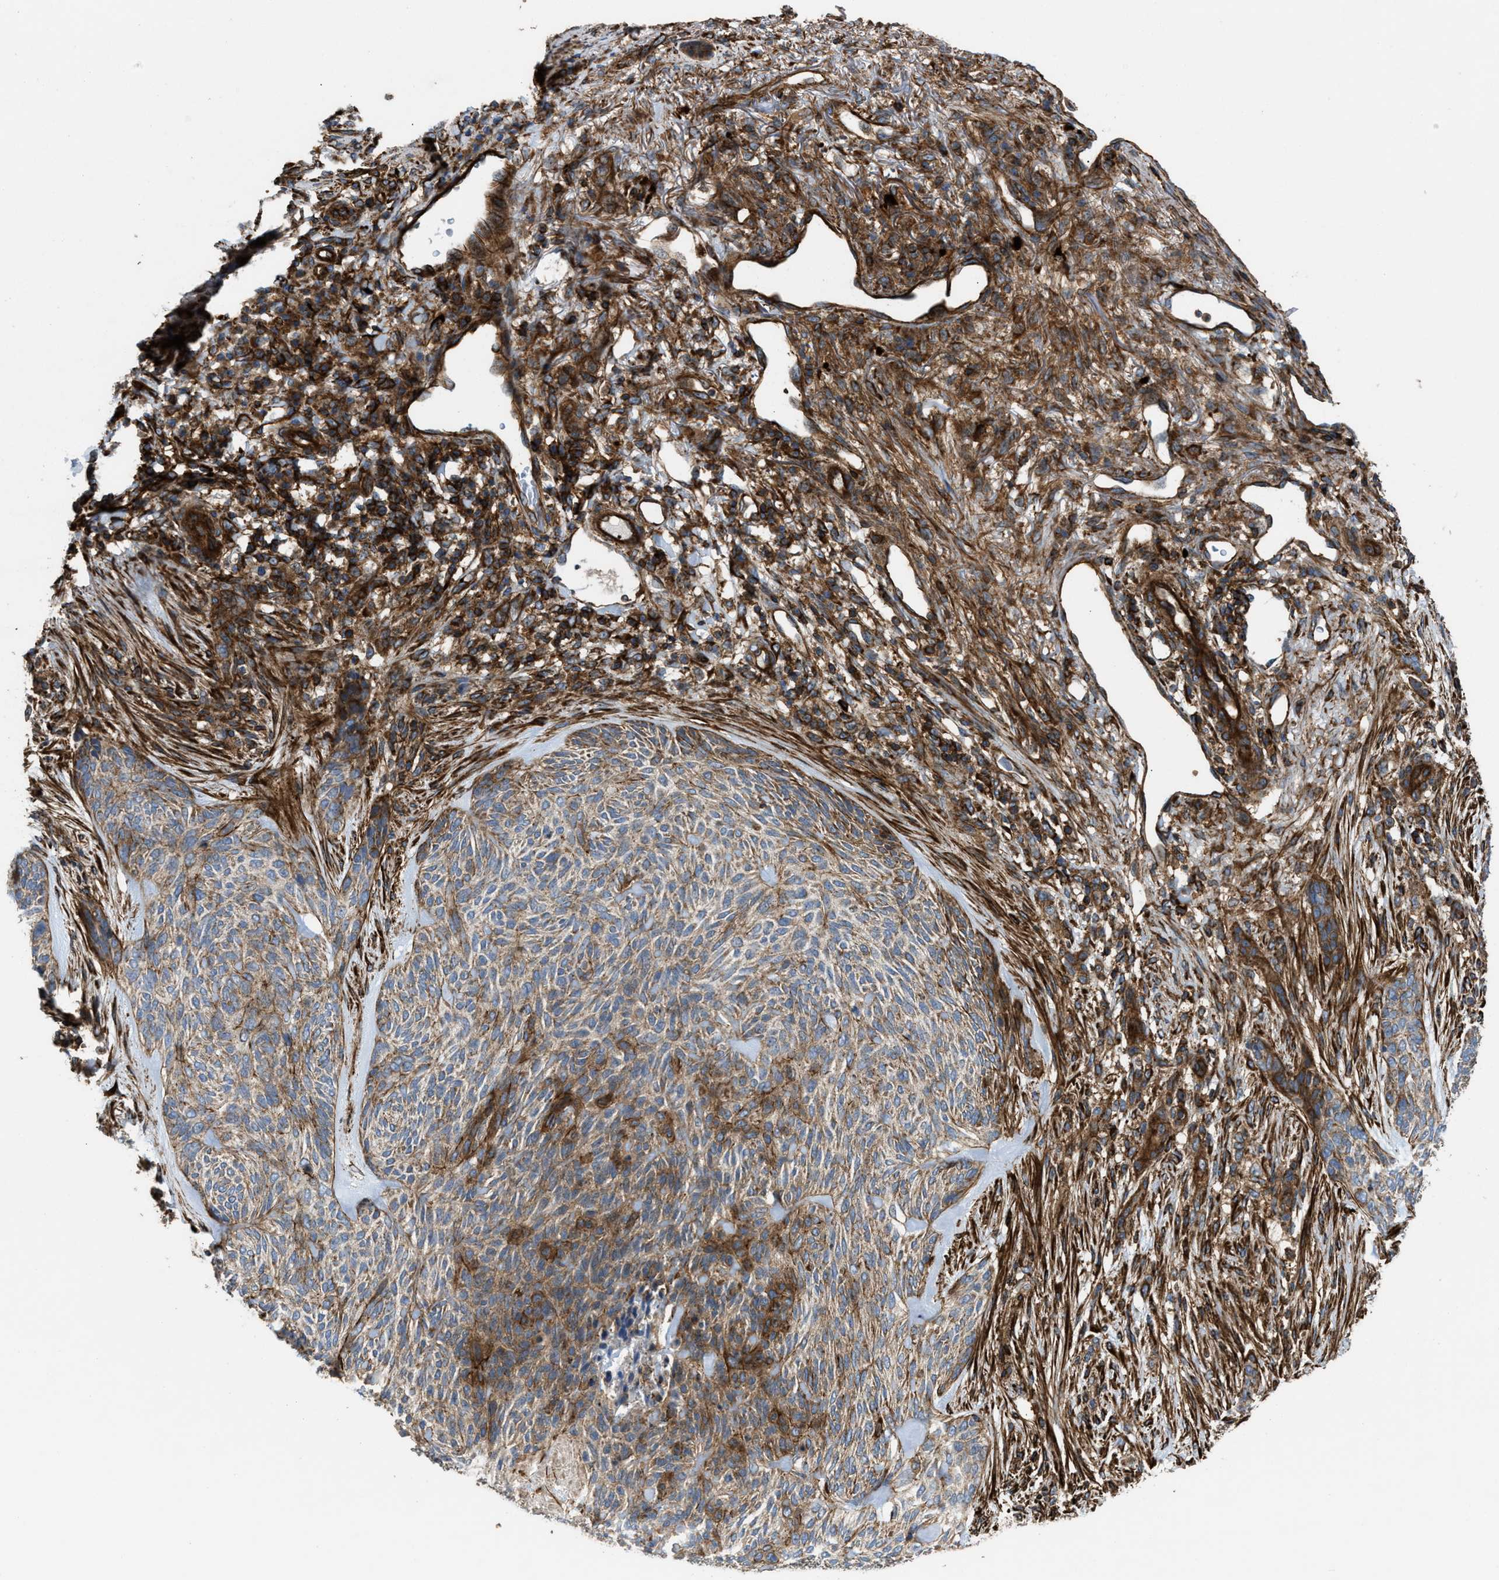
{"staining": {"intensity": "moderate", "quantity": ">75%", "location": "cytoplasmic/membranous"}, "tissue": "skin cancer", "cell_type": "Tumor cells", "image_type": "cancer", "snomed": [{"axis": "morphology", "description": "Basal cell carcinoma"}, {"axis": "topography", "description": "Skin"}], "caption": "Protein expression by IHC displays moderate cytoplasmic/membranous staining in approximately >75% of tumor cells in skin basal cell carcinoma.", "gene": "EGLN1", "patient": {"sex": "male", "age": 55}}